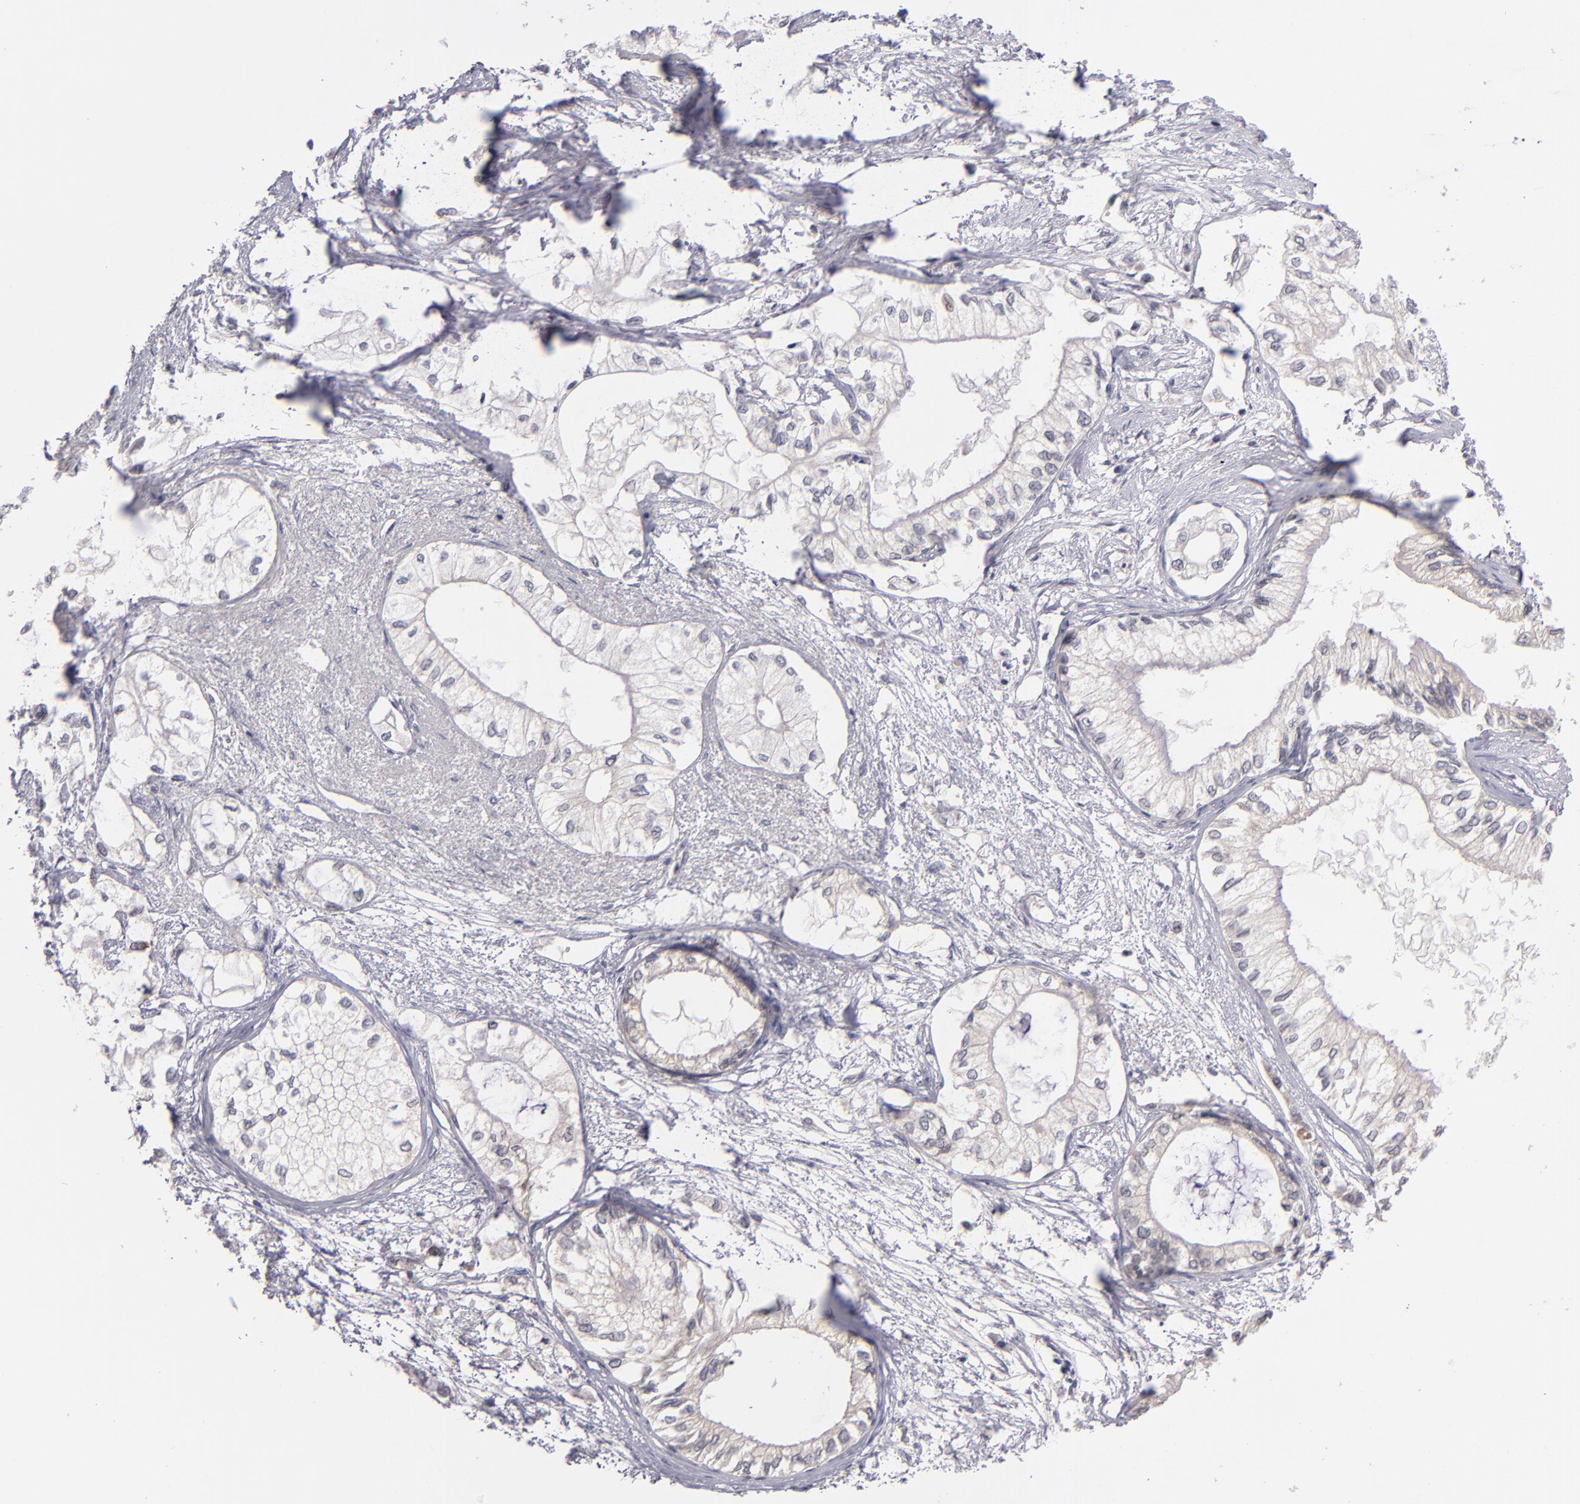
{"staining": {"intensity": "negative", "quantity": "none", "location": "none"}, "tissue": "pancreatic cancer", "cell_type": "Tumor cells", "image_type": "cancer", "snomed": [{"axis": "morphology", "description": "Adenocarcinoma, NOS"}, {"axis": "topography", "description": "Pancreas"}], "caption": "Pancreatic adenocarcinoma was stained to show a protein in brown. There is no significant staining in tumor cells. (Stains: DAB (3,3'-diaminobenzidine) immunohistochemistry with hematoxylin counter stain, Microscopy: brightfield microscopy at high magnification).", "gene": "CDC7", "patient": {"sex": "male", "age": 79}}